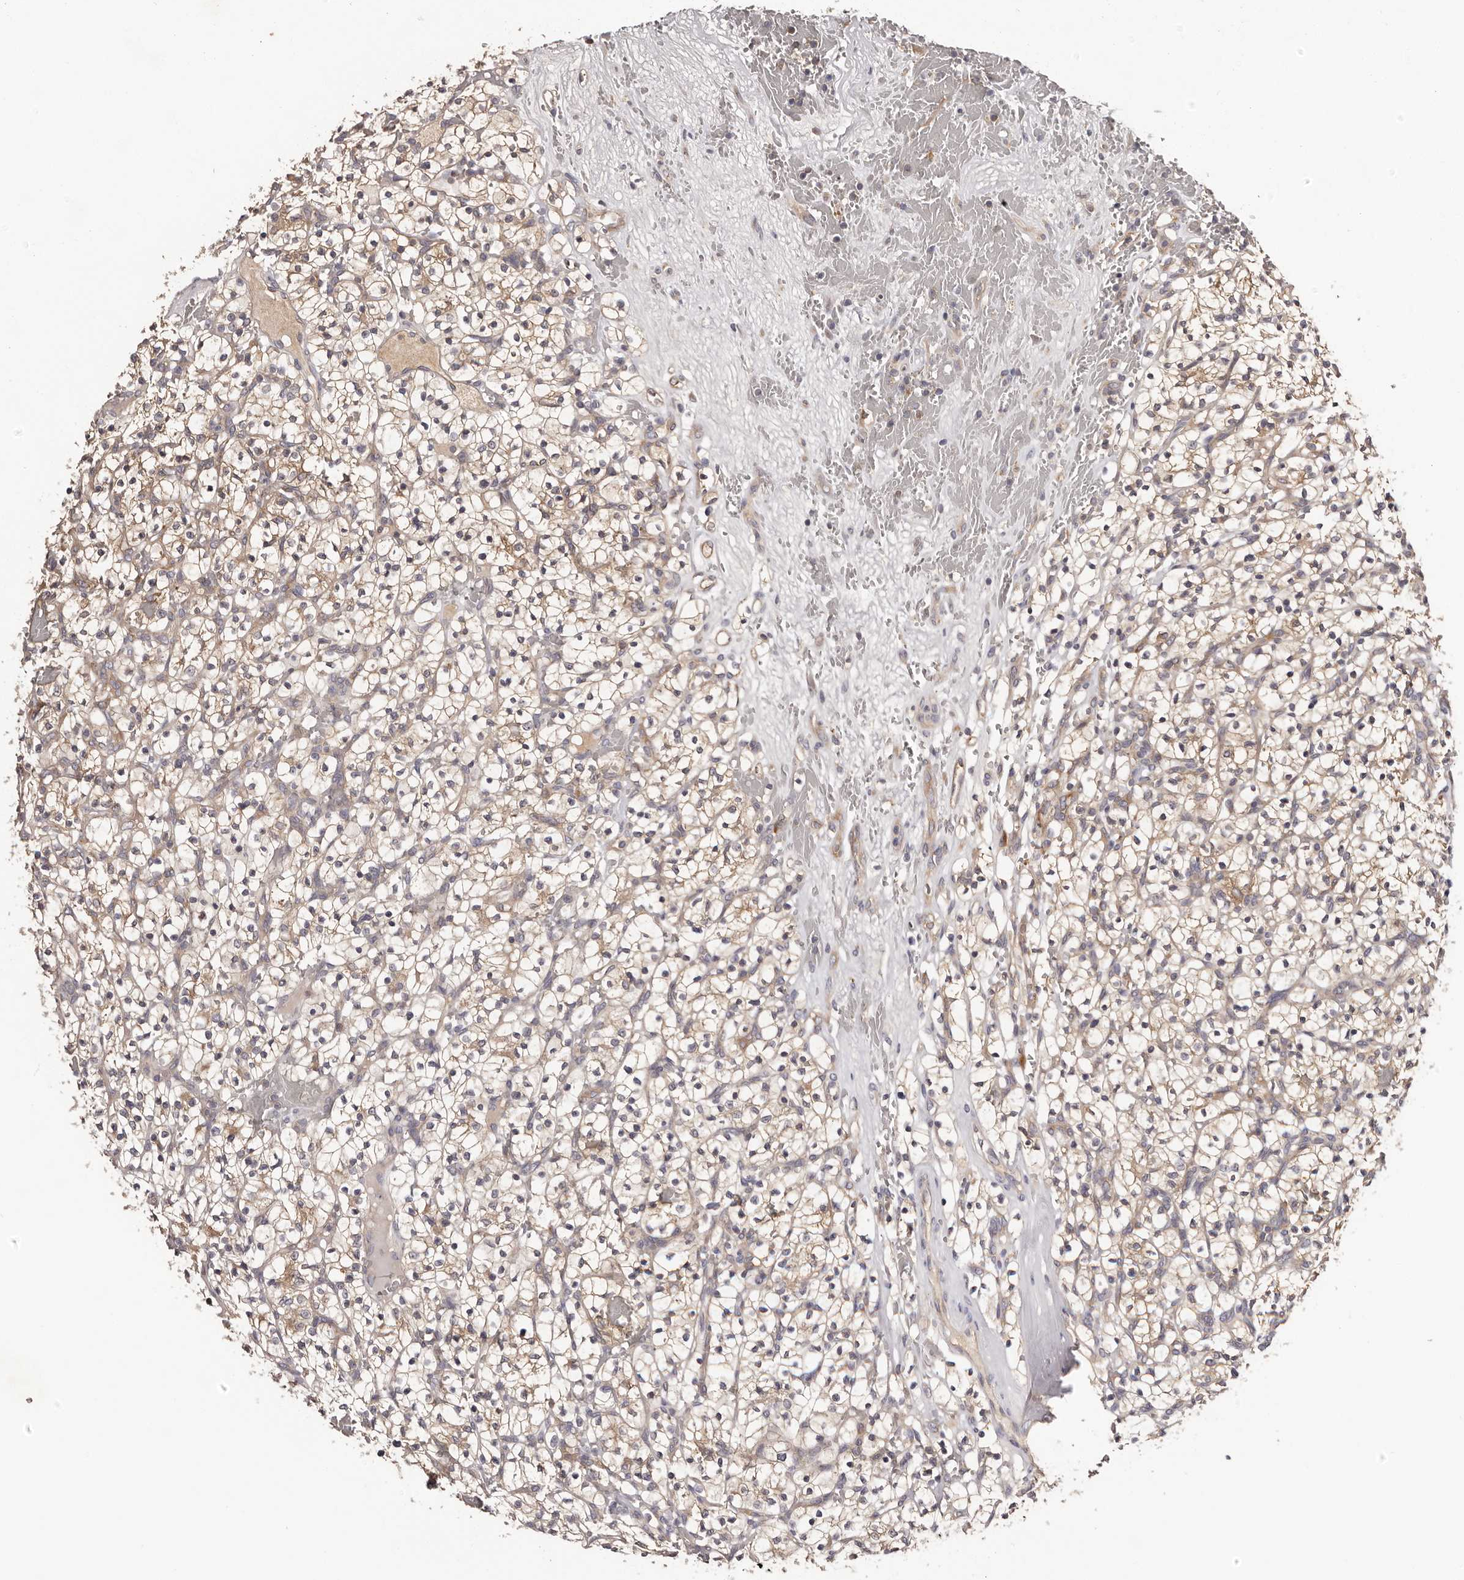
{"staining": {"intensity": "weak", "quantity": ">75%", "location": "cytoplasmic/membranous"}, "tissue": "renal cancer", "cell_type": "Tumor cells", "image_type": "cancer", "snomed": [{"axis": "morphology", "description": "Adenocarcinoma, NOS"}, {"axis": "topography", "description": "Kidney"}], "caption": "A low amount of weak cytoplasmic/membranous positivity is appreciated in approximately >75% of tumor cells in adenocarcinoma (renal) tissue.", "gene": "LTV1", "patient": {"sex": "female", "age": 57}}